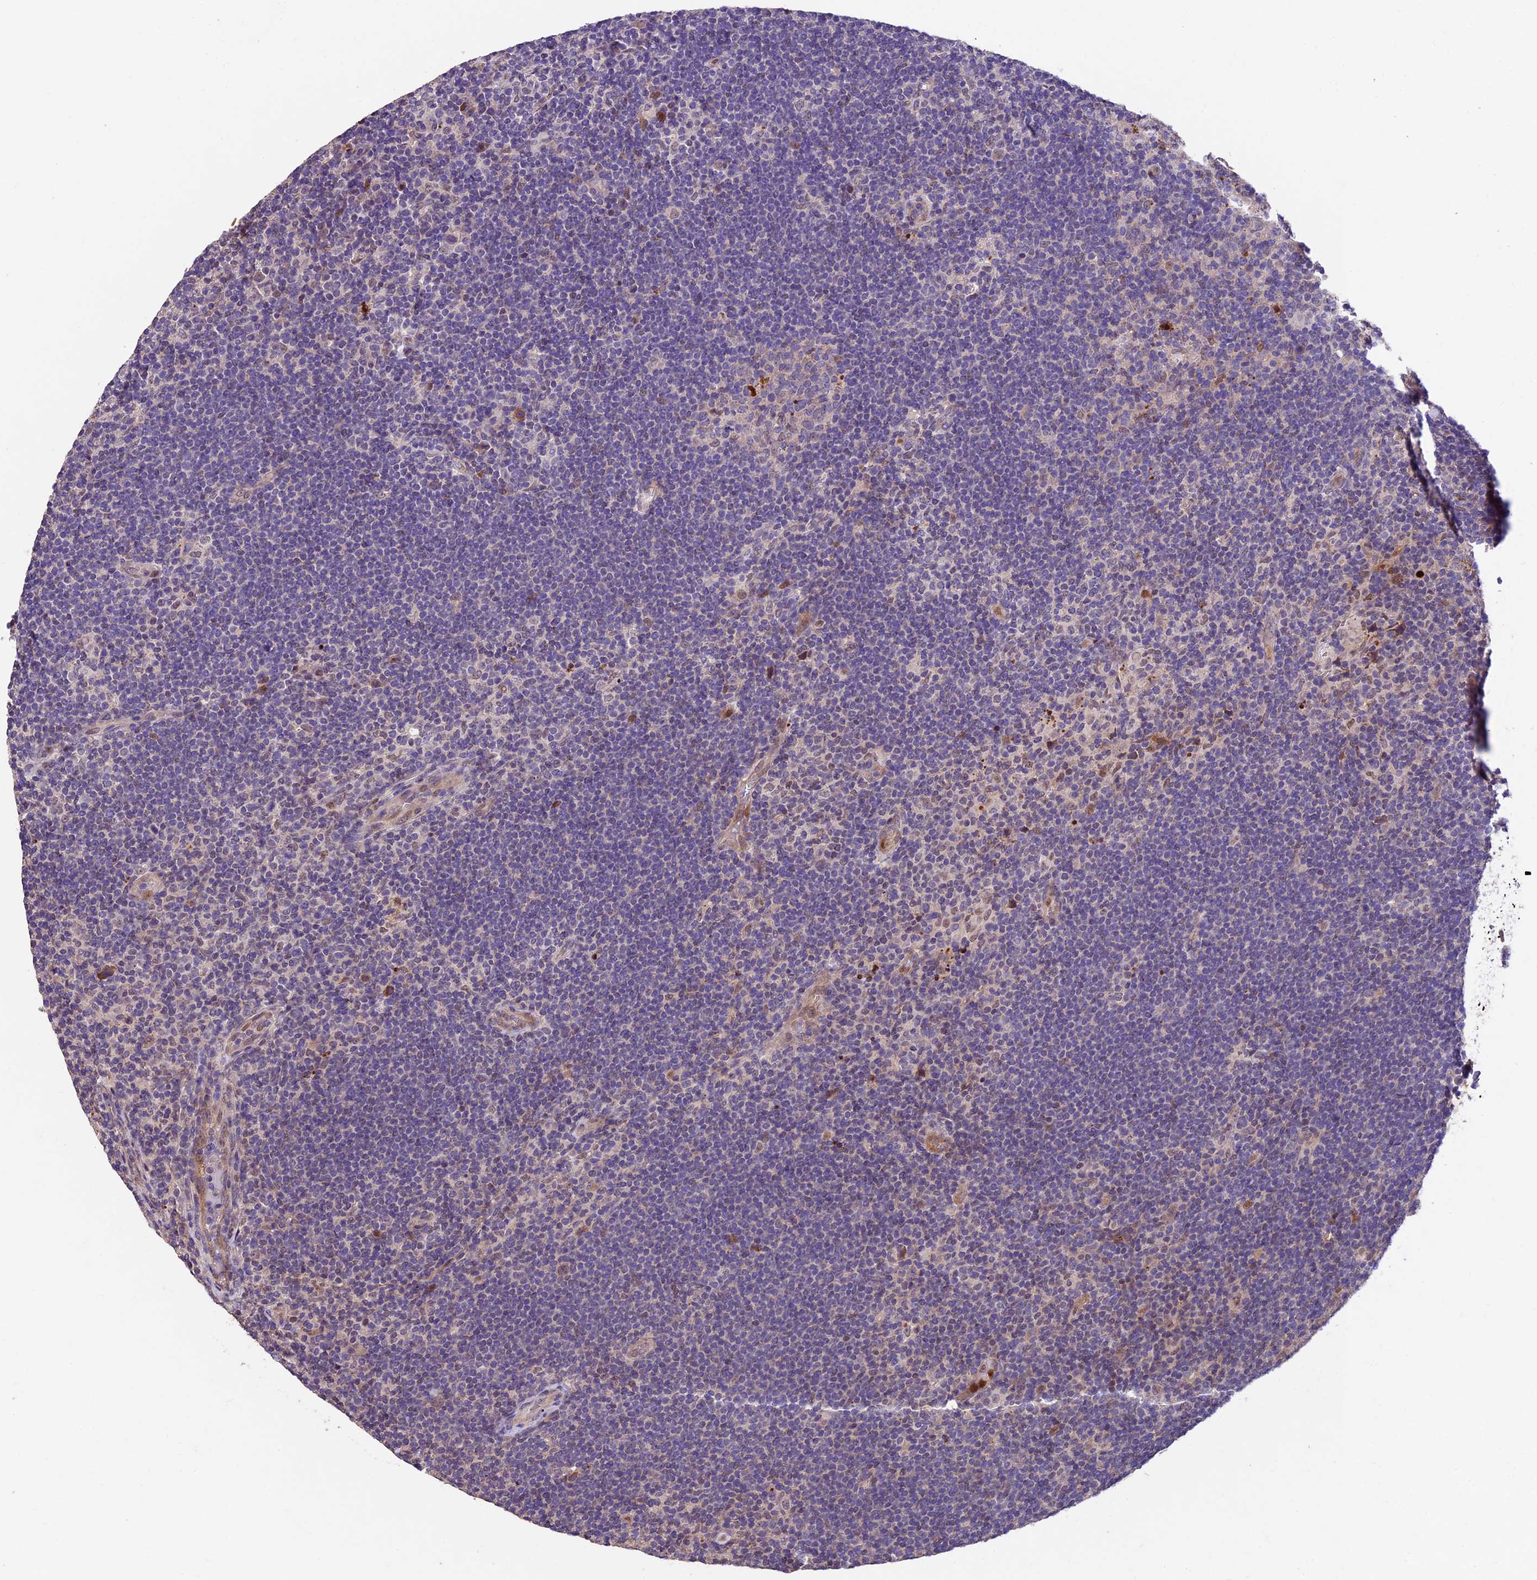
{"staining": {"intensity": "weak", "quantity": "25%-75%", "location": "nuclear"}, "tissue": "lymphoma", "cell_type": "Tumor cells", "image_type": "cancer", "snomed": [{"axis": "morphology", "description": "Hodgkin's disease, NOS"}, {"axis": "topography", "description": "Lymph node"}], "caption": "Immunohistochemistry of Hodgkin's disease shows low levels of weak nuclear positivity in approximately 25%-75% of tumor cells.", "gene": "SBNO2", "patient": {"sex": "female", "age": 57}}